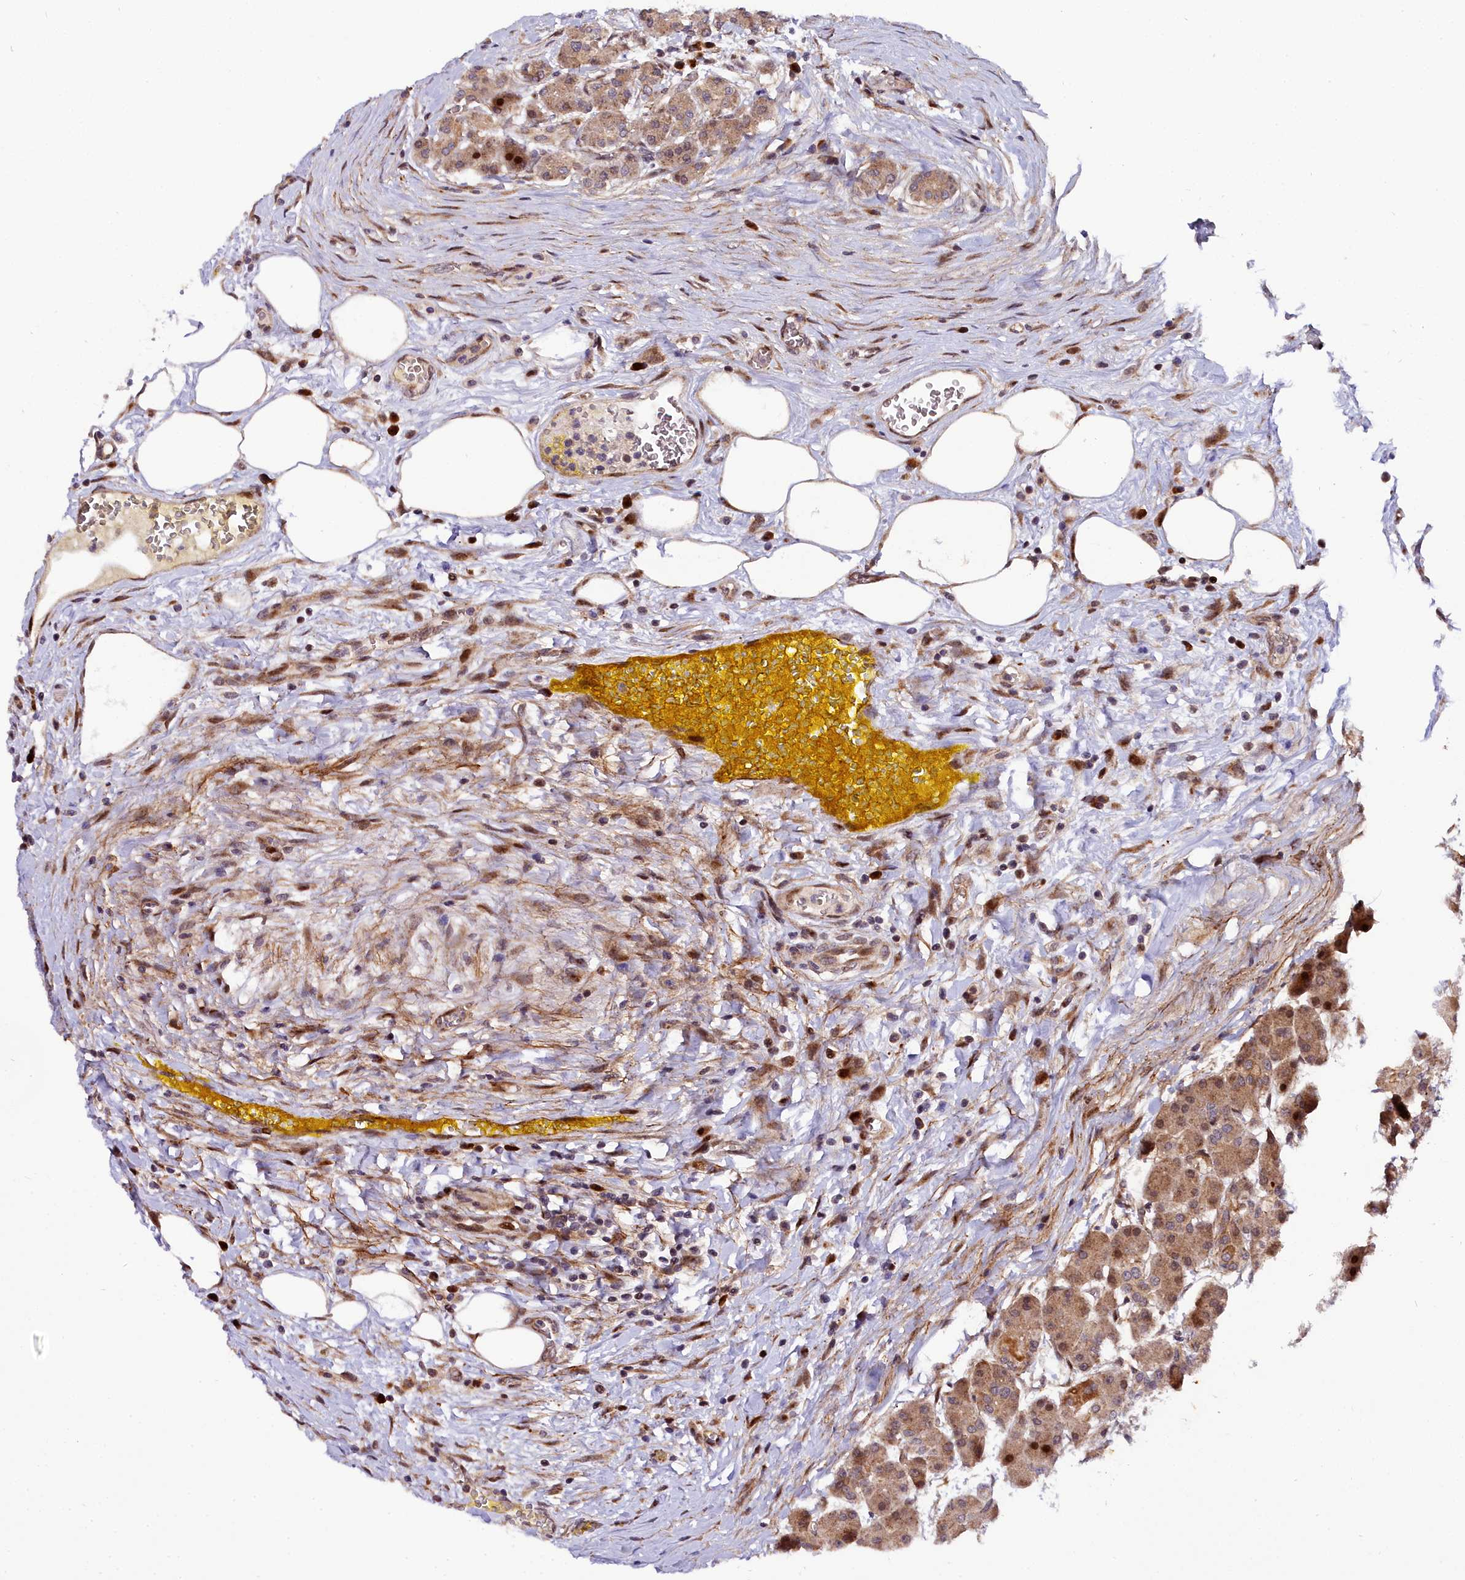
{"staining": {"intensity": "moderate", "quantity": ">75%", "location": "cytoplasmic/membranous,nuclear"}, "tissue": "pancreas", "cell_type": "Exocrine glandular cells", "image_type": "normal", "snomed": [{"axis": "morphology", "description": "Normal tissue, NOS"}, {"axis": "topography", "description": "Pancreas"}], "caption": "IHC micrograph of normal pancreas: pancreas stained using immunohistochemistry (IHC) displays medium levels of moderate protein expression localized specifically in the cytoplasmic/membranous,nuclear of exocrine glandular cells, appearing as a cytoplasmic/membranous,nuclear brown color.", "gene": "MRPS11", "patient": {"sex": "male", "age": 63}}